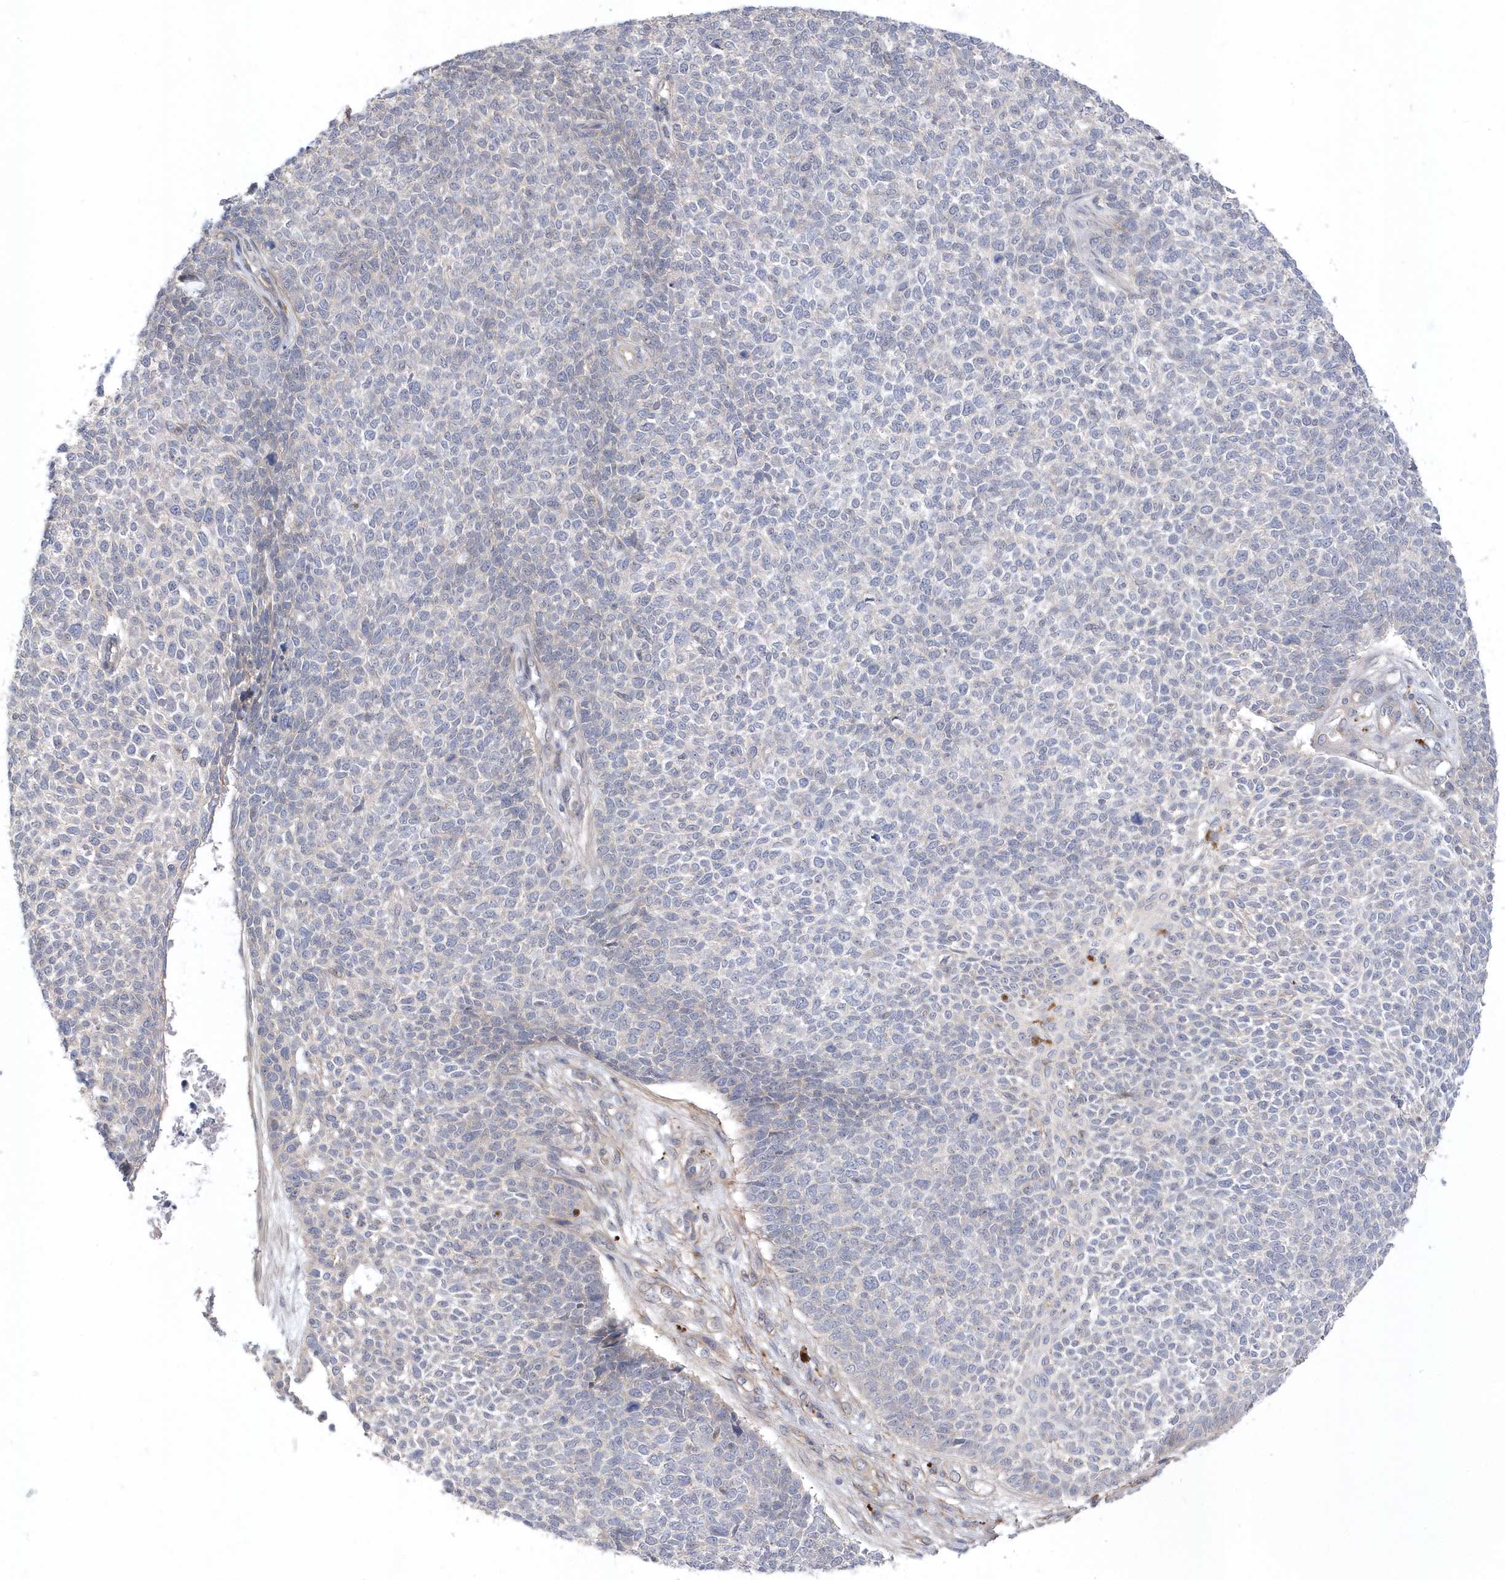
{"staining": {"intensity": "negative", "quantity": "none", "location": "none"}, "tissue": "skin cancer", "cell_type": "Tumor cells", "image_type": "cancer", "snomed": [{"axis": "morphology", "description": "Basal cell carcinoma"}, {"axis": "topography", "description": "Skin"}], "caption": "An image of skin cancer (basal cell carcinoma) stained for a protein reveals no brown staining in tumor cells.", "gene": "ANAPC1", "patient": {"sex": "female", "age": 84}}